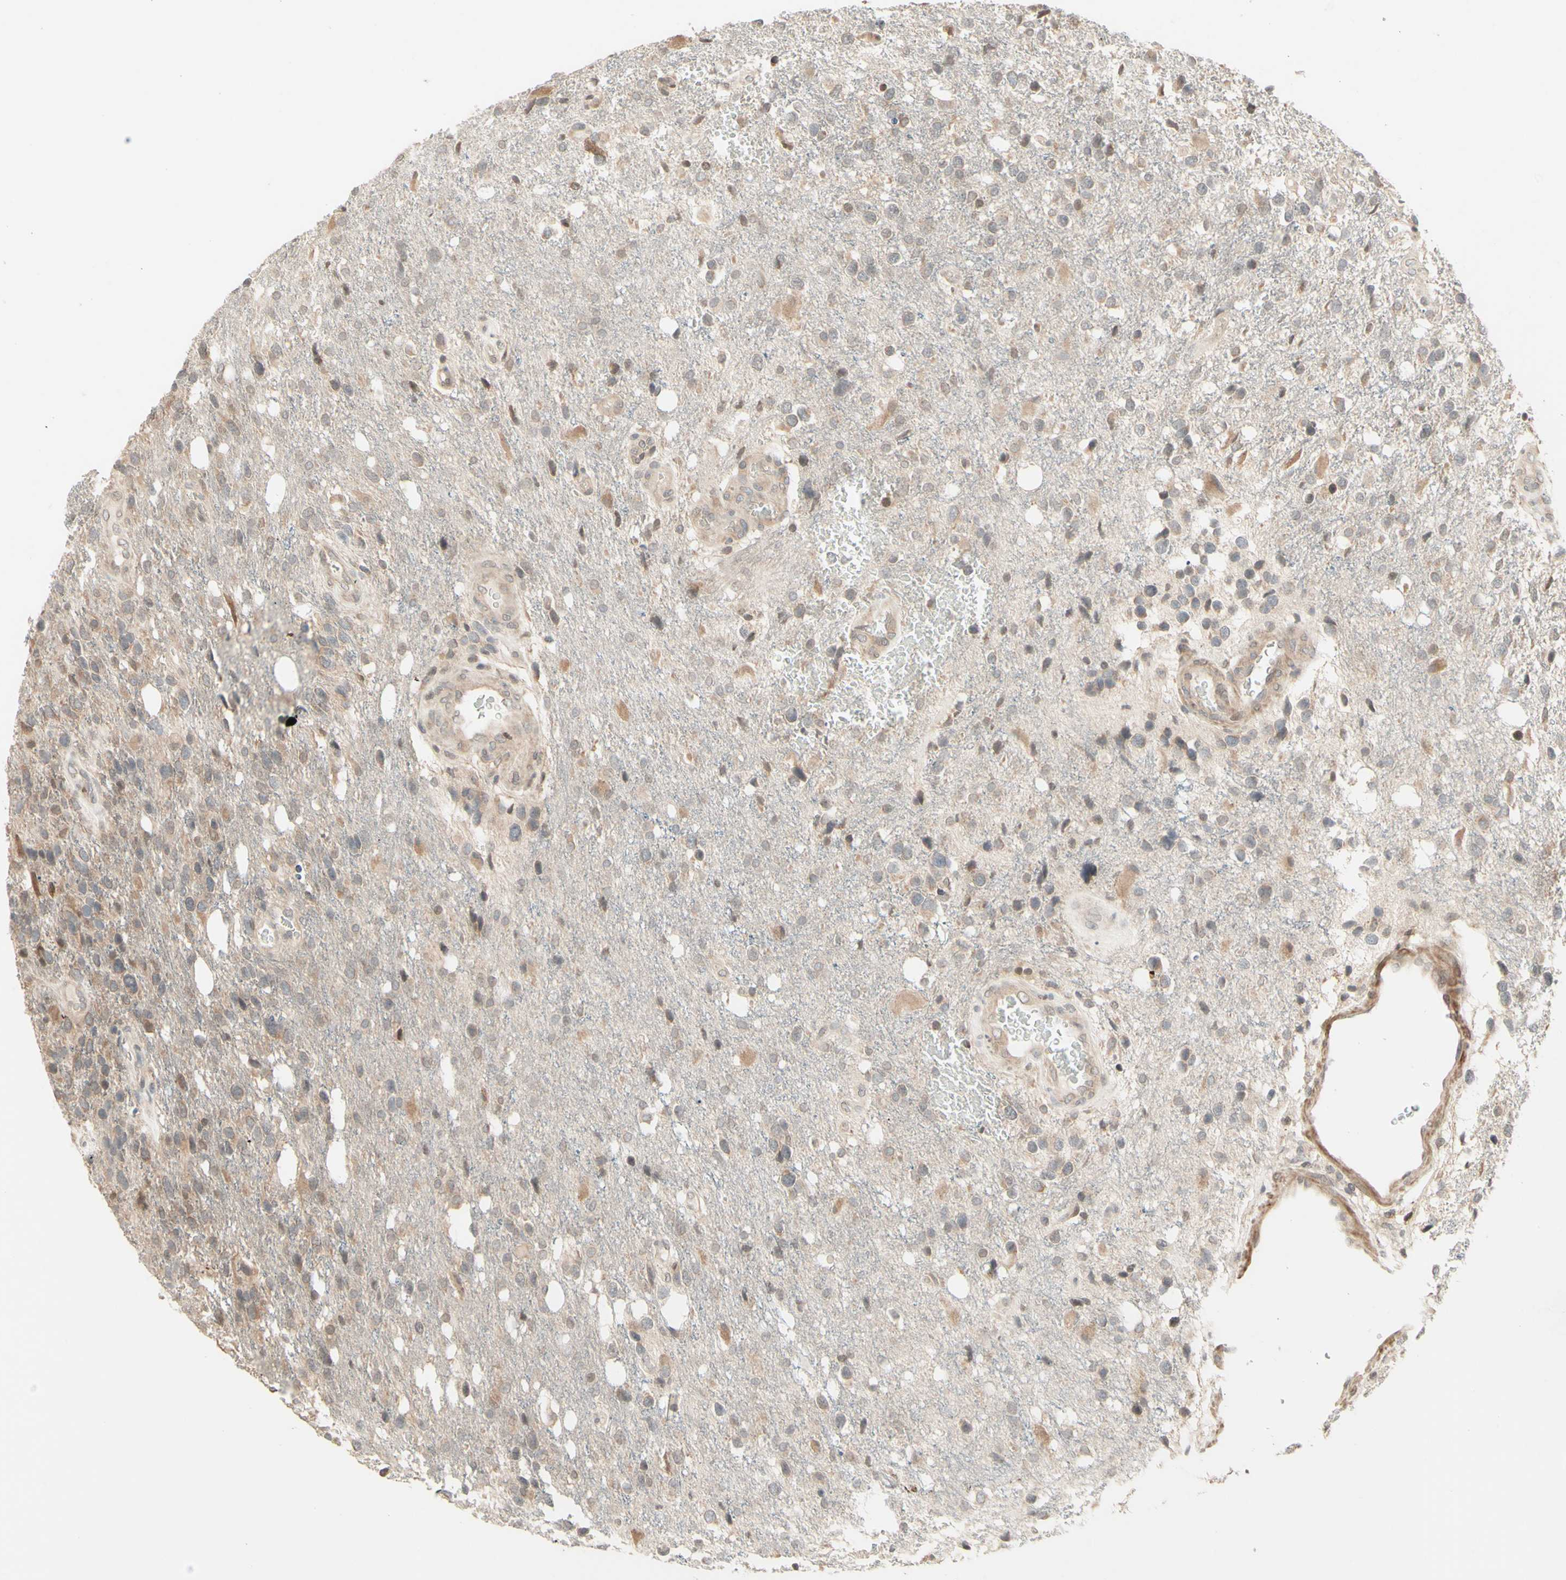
{"staining": {"intensity": "weak", "quantity": "25%-75%", "location": "cytoplasmic/membranous"}, "tissue": "glioma", "cell_type": "Tumor cells", "image_type": "cancer", "snomed": [{"axis": "morphology", "description": "Glioma, malignant, High grade"}, {"axis": "topography", "description": "Brain"}], "caption": "Human malignant high-grade glioma stained with a brown dye exhibits weak cytoplasmic/membranous positive positivity in about 25%-75% of tumor cells.", "gene": "ZW10", "patient": {"sex": "female", "age": 58}}